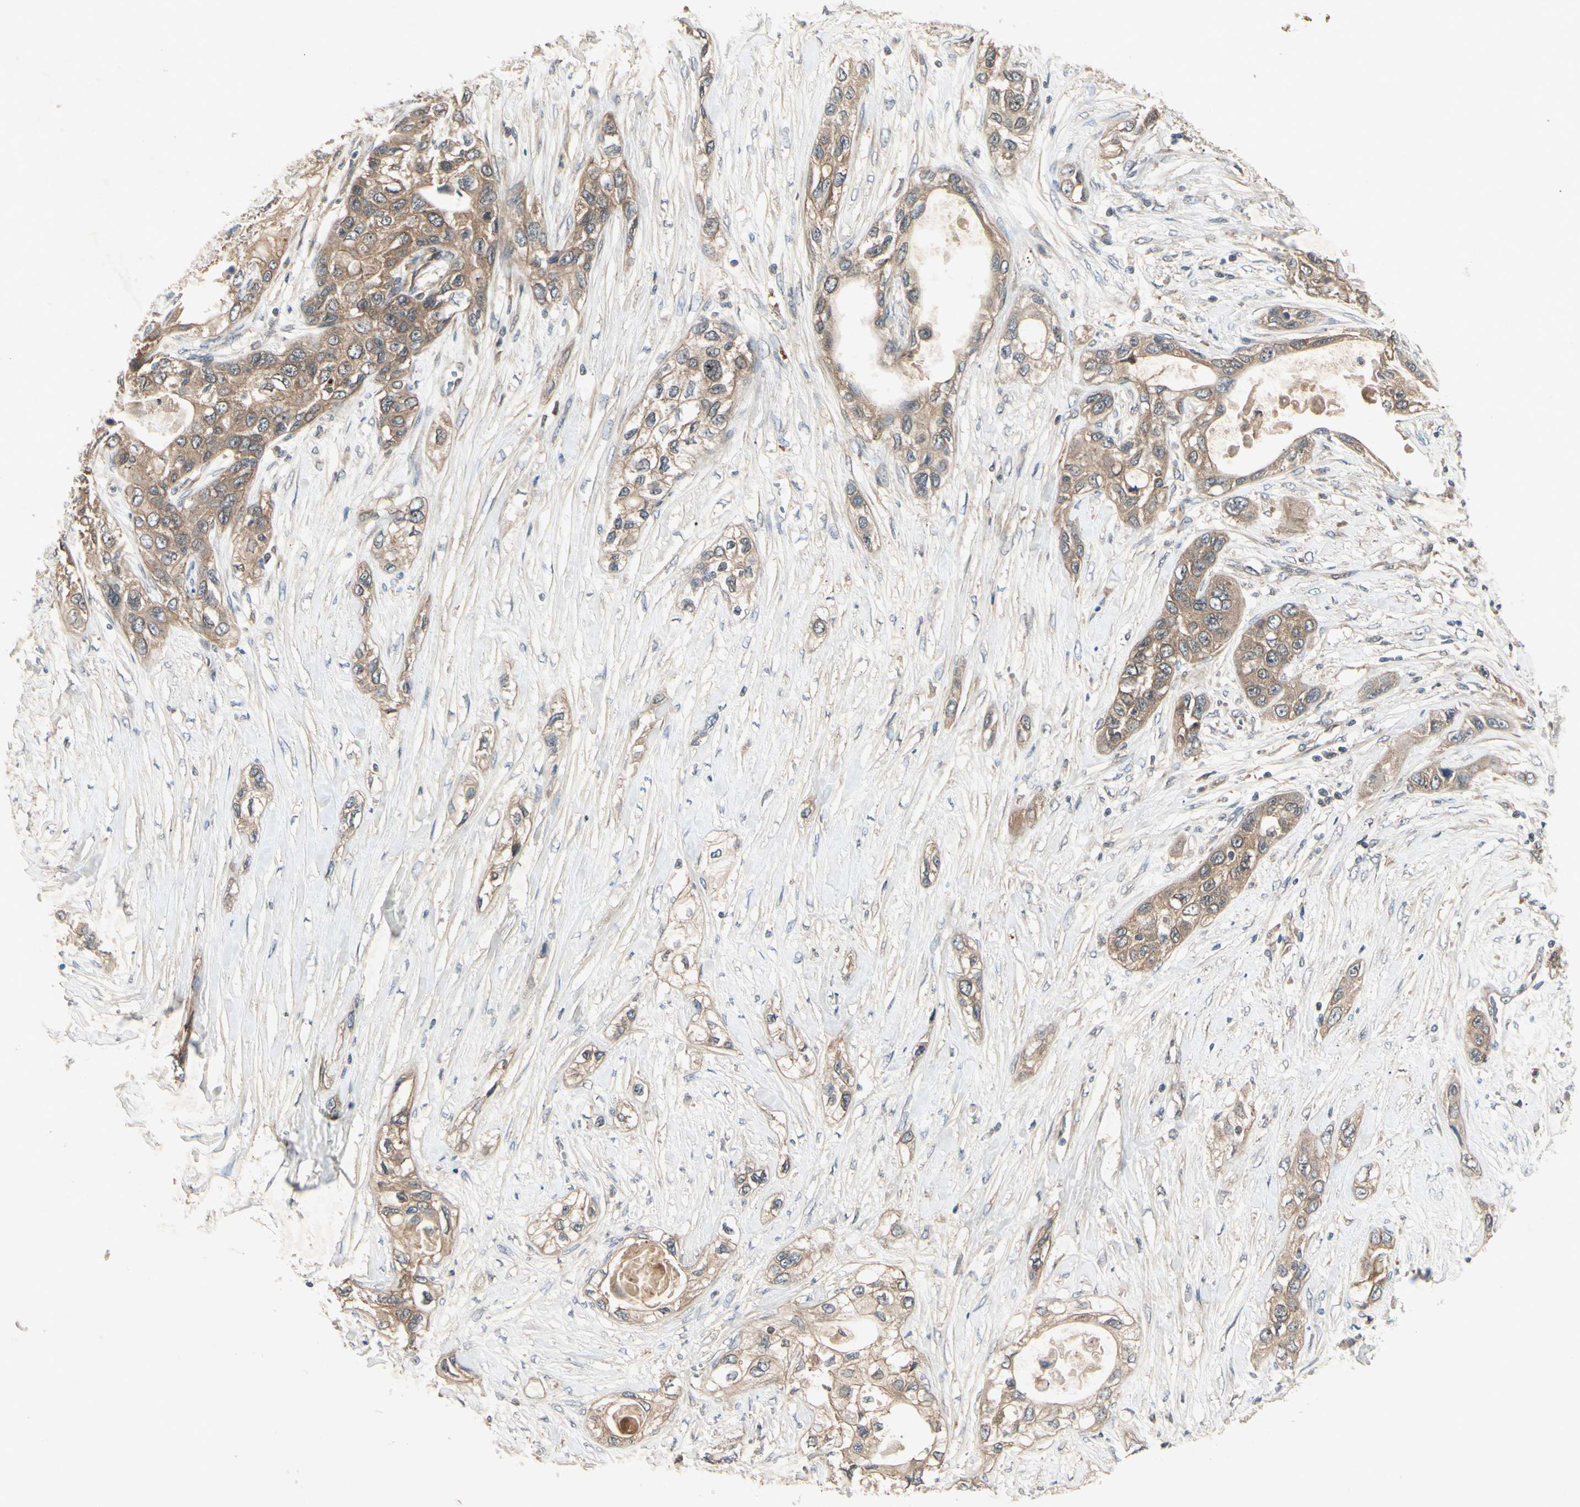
{"staining": {"intensity": "moderate", "quantity": ">75%", "location": "cytoplasmic/membranous"}, "tissue": "pancreatic cancer", "cell_type": "Tumor cells", "image_type": "cancer", "snomed": [{"axis": "morphology", "description": "Adenocarcinoma, NOS"}, {"axis": "topography", "description": "Pancreas"}], "caption": "The immunohistochemical stain highlights moderate cytoplasmic/membranous staining in tumor cells of pancreatic adenocarcinoma tissue.", "gene": "RNF14", "patient": {"sex": "female", "age": 70}}